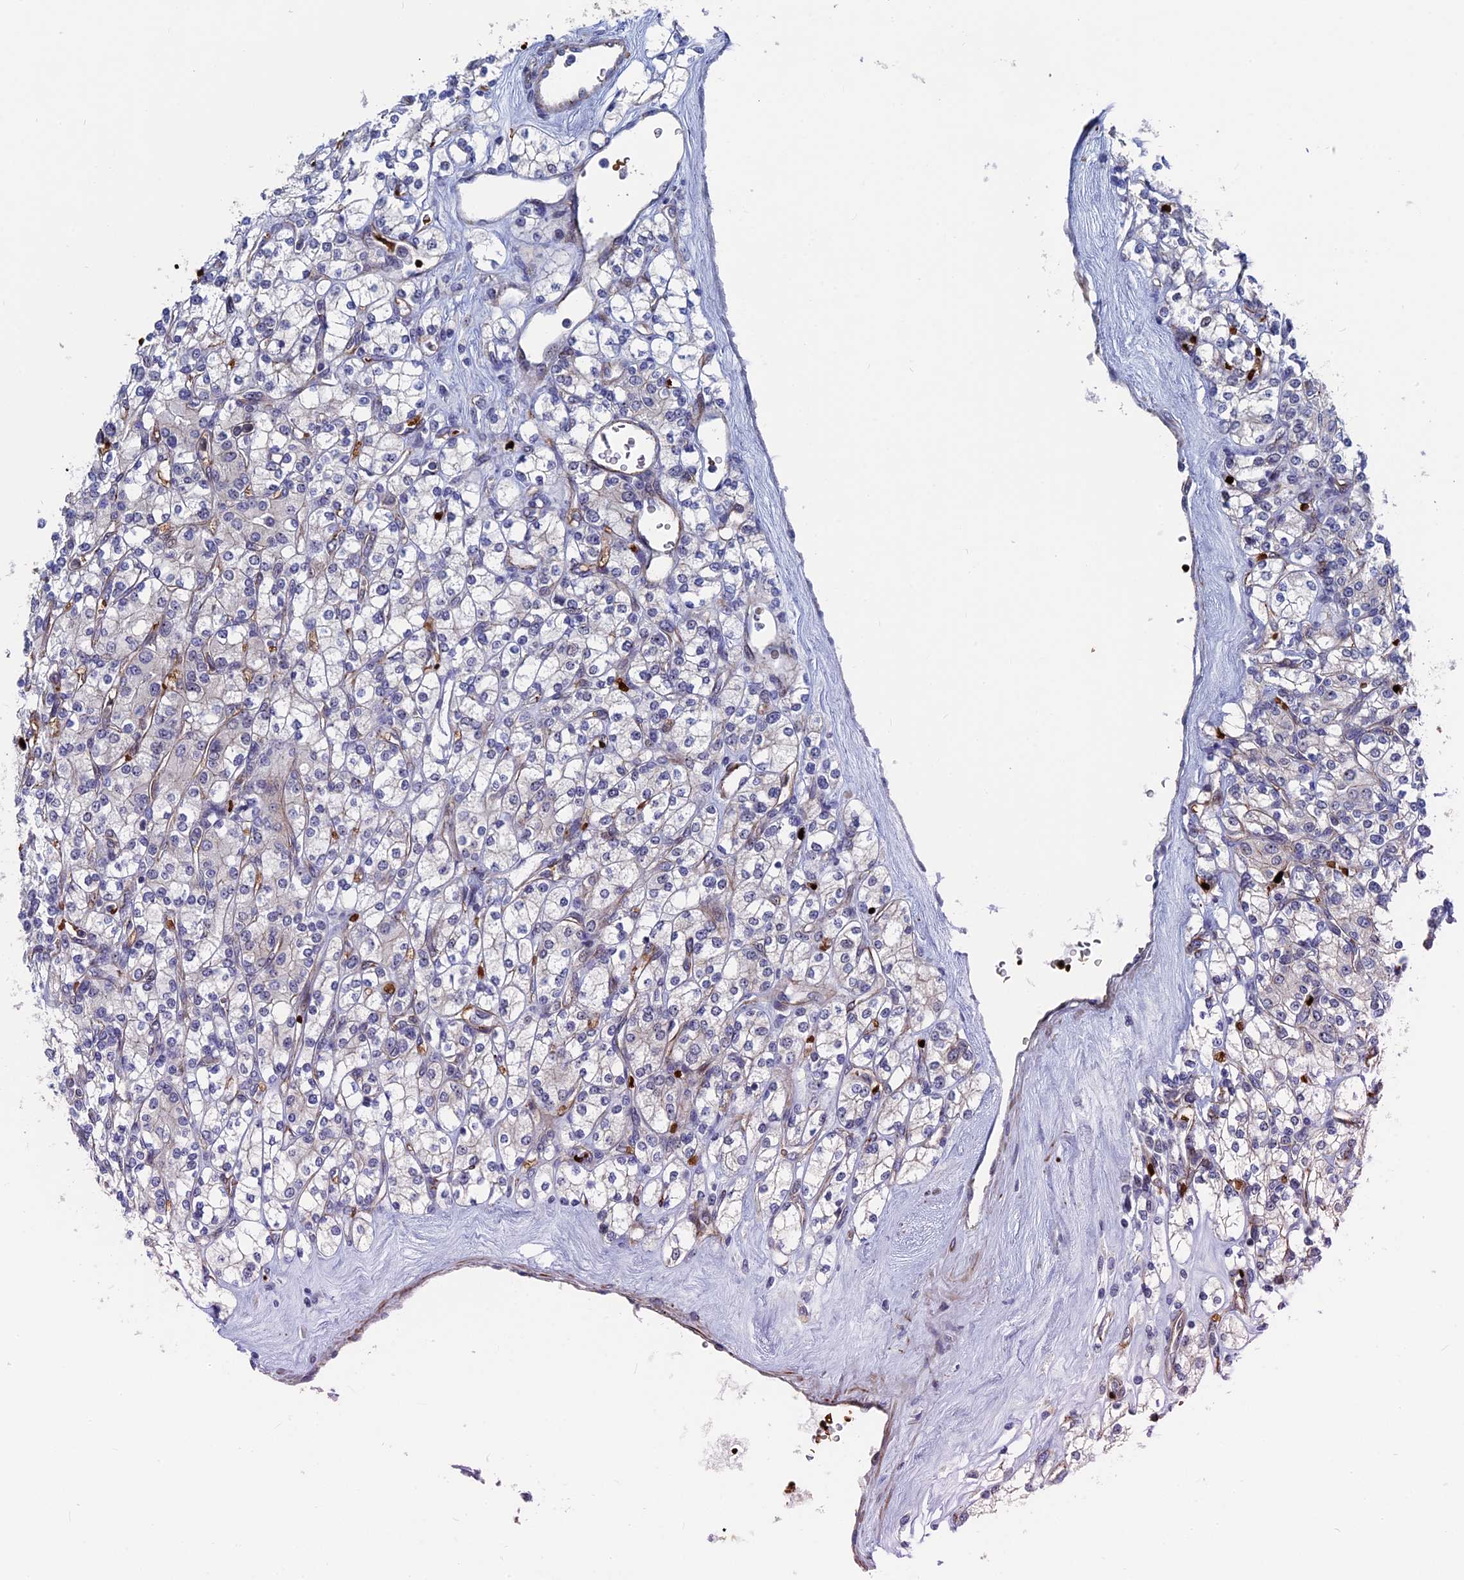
{"staining": {"intensity": "negative", "quantity": "none", "location": "none"}, "tissue": "renal cancer", "cell_type": "Tumor cells", "image_type": "cancer", "snomed": [{"axis": "morphology", "description": "Adenocarcinoma, NOS"}, {"axis": "topography", "description": "Kidney"}], "caption": "Human renal cancer stained for a protein using IHC shows no staining in tumor cells.", "gene": "EXOSC9", "patient": {"sex": "male", "age": 77}}